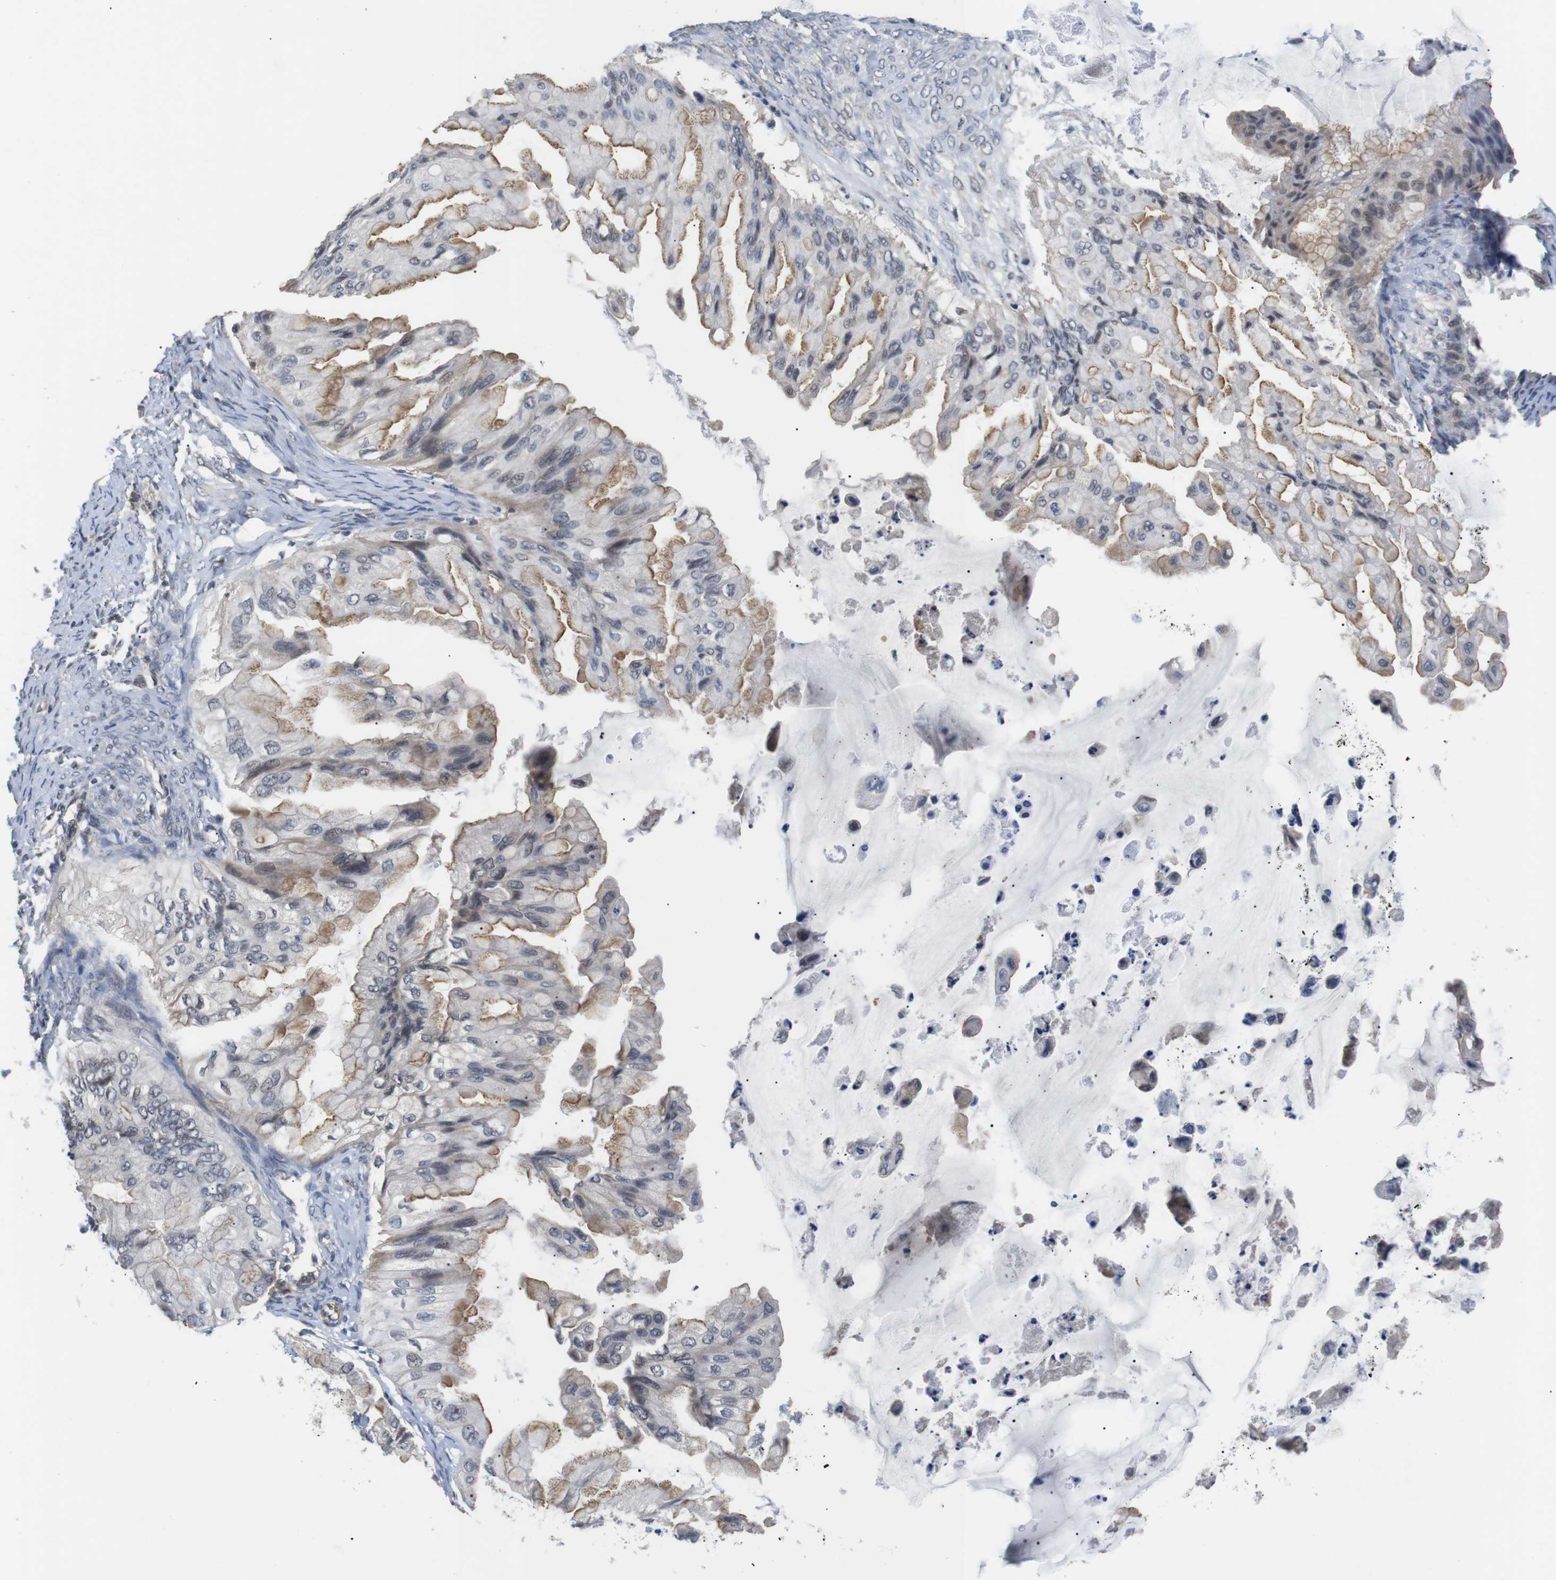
{"staining": {"intensity": "moderate", "quantity": "25%-75%", "location": "cytoplasmic/membranous,nuclear"}, "tissue": "ovarian cancer", "cell_type": "Tumor cells", "image_type": "cancer", "snomed": [{"axis": "morphology", "description": "Cystadenocarcinoma, mucinous, NOS"}, {"axis": "topography", "description": "Ovary"}], "caption": "The histopathology image shows immunohistochemical staining of ovarian cancer. There is moderate cytoplasmic/membranous and nuclear expression is present in approximately 25%-75% of tumor cells. (DAB = brown stain, brightfield microscopy at high magnification).", "gene": "NECTIN1", "patient": {"sex": "female", "age": 61}}